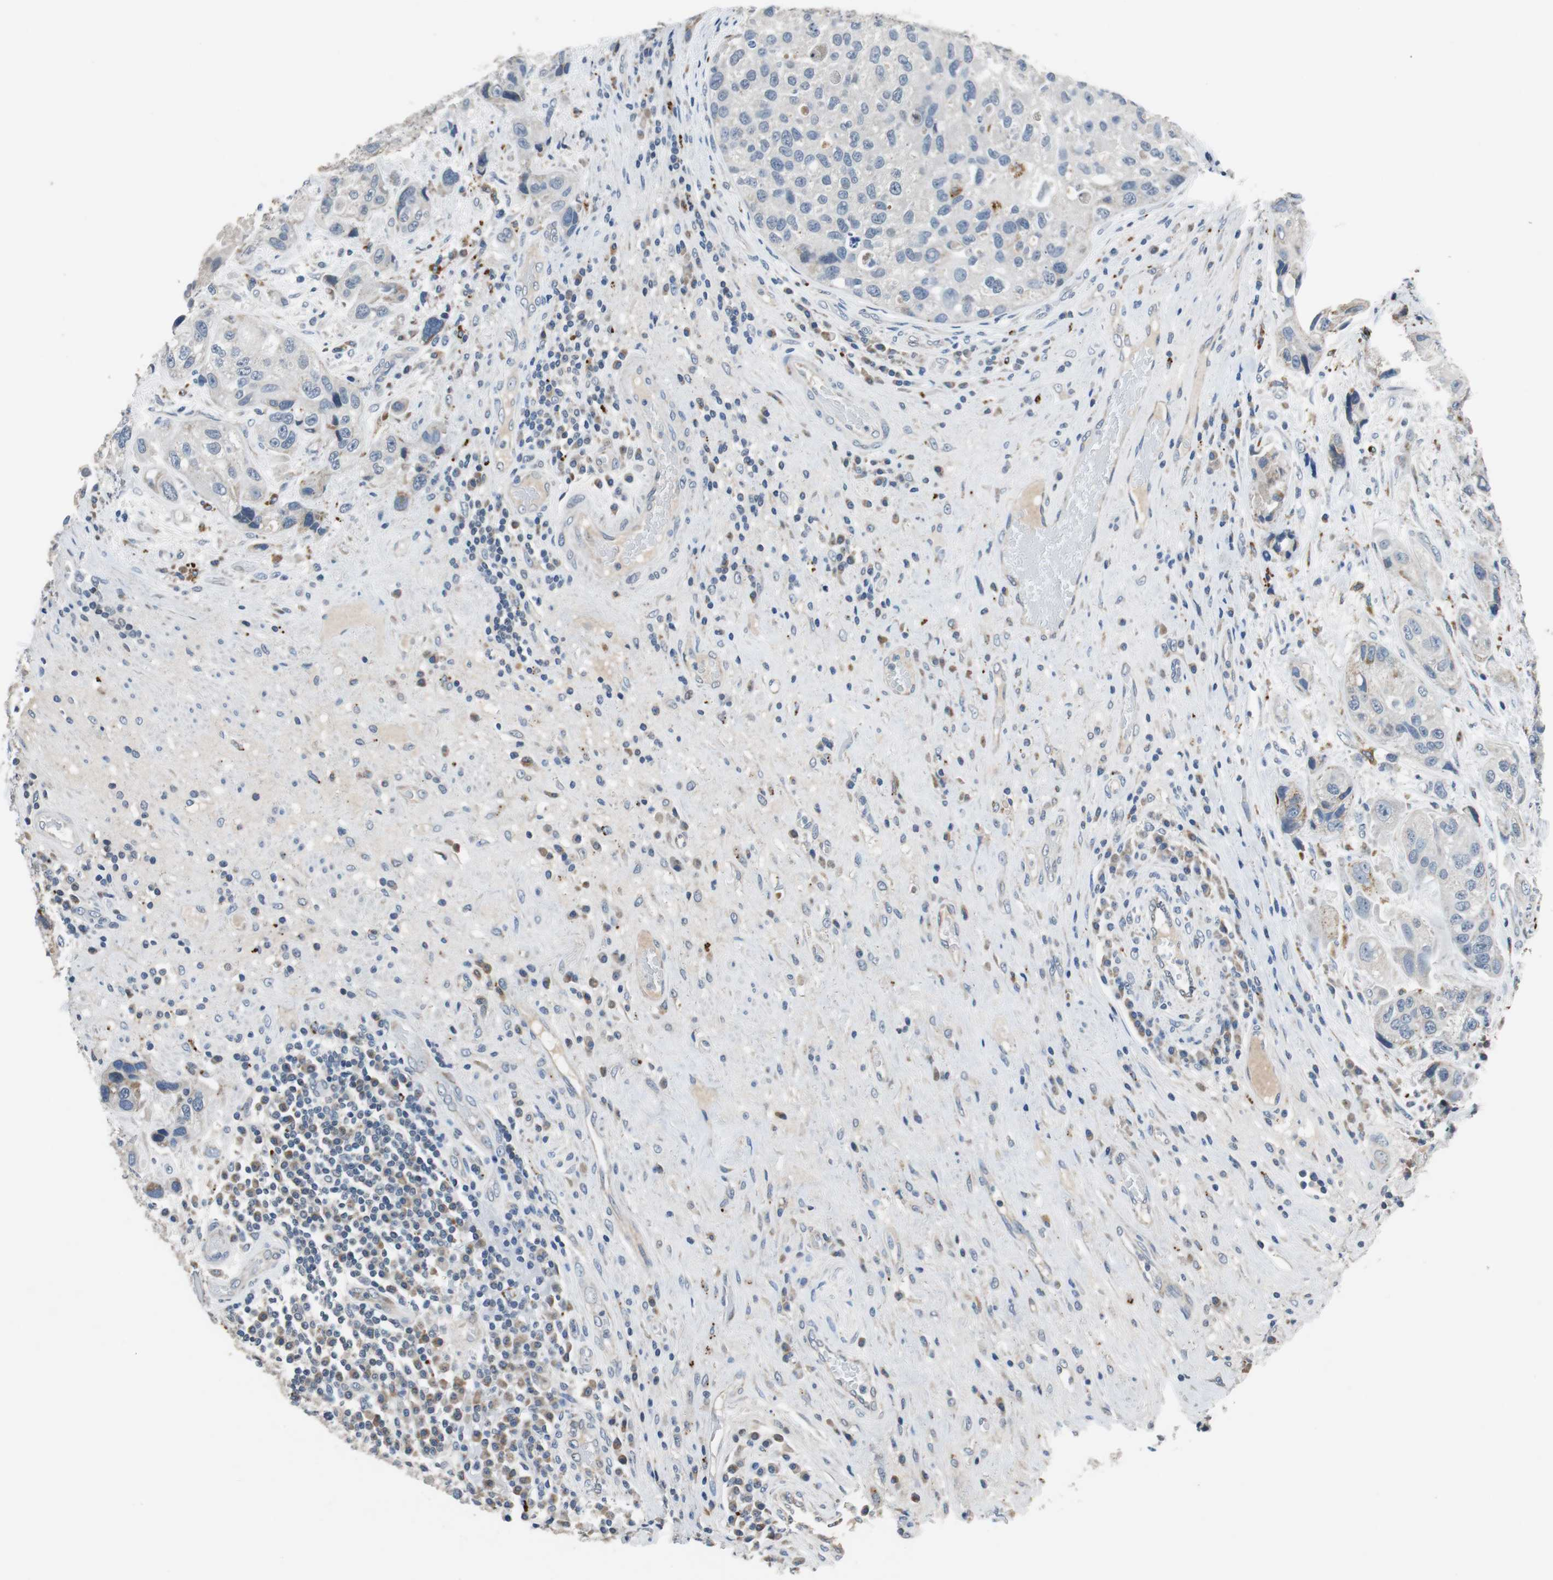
{"staining": {"intensity": "moderate", "quantity": "25%-75%", "location": "cytoplasmic/membranous"}, "tissue": "urothelial cancer", "cell_type": "Tumor cells", "image_type": "cancer", "snomed": [{"axis": "morphology", "description": "Urothelial carcinoma, High grade"}, {"axis": "topography", "description": "Urinary bladder"}], "caption": "Human high-grade urothelial carcinoma stained with a protein marker reveals moderate staining in tumor cells.", "gene": "NLGN1", "patient": {"sex": "female", "age": 64}}